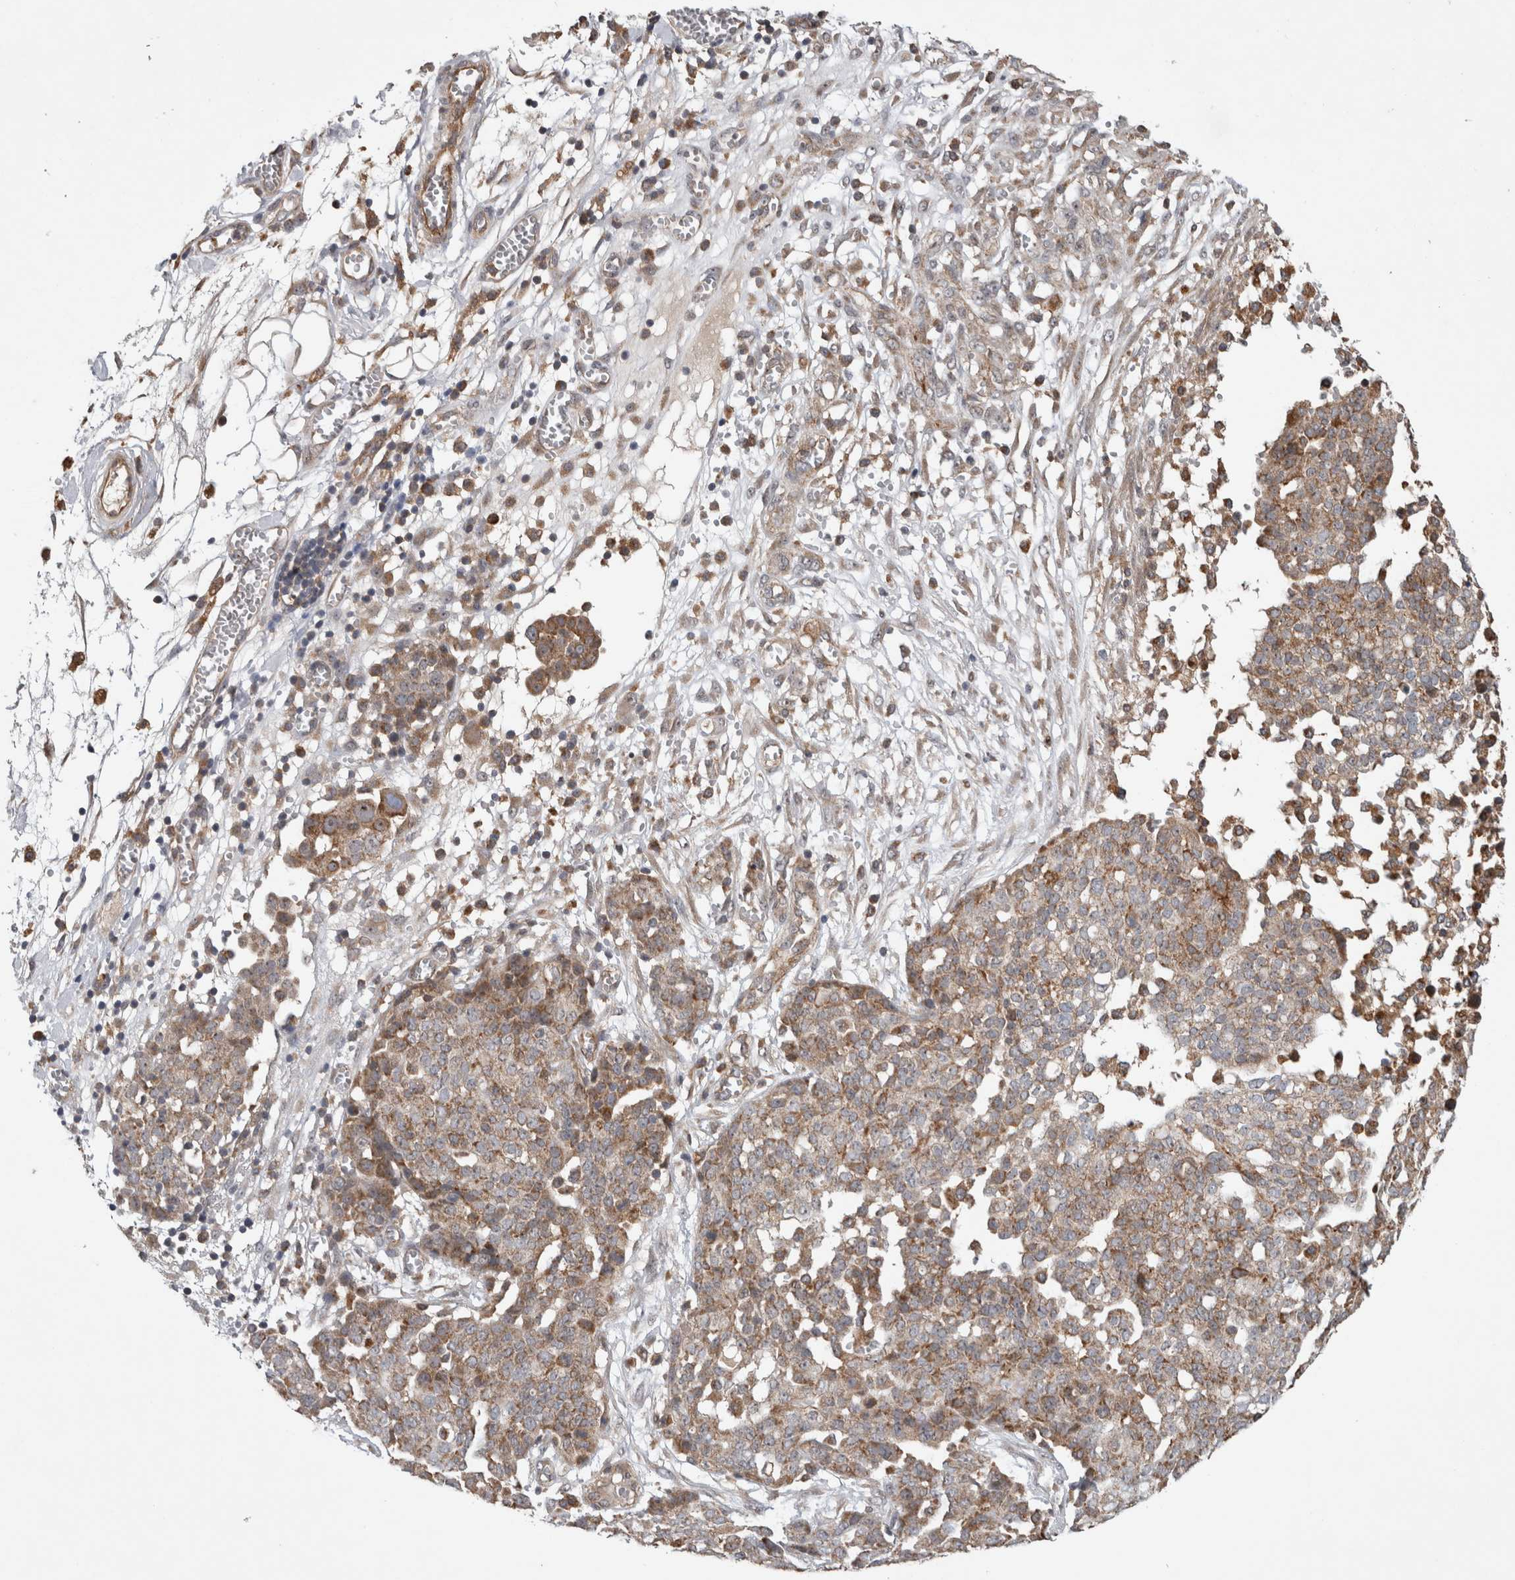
{"staining": {"intensity": "weak", "quantity": ">75%", "location": "cytoplasmic/membranous"}, "tissue": "ovarian cancer", "cell_type": "Tumor cells", "image_type": "cancer", "snomed": [{"axis": "morphology", "description": "Cystadenocarcinoma, serous, NOS"}, {"axis": "topography", "description": "Soft tissue"}, {"axis": "topography", "description": "Ovary"}], "caption": "Immunohistochemistry staining of ovarian cancer, which displays low levels of weak cytoplasmic/membranous expression in approximately >75% of tumor cells indicating weak cytoplasmic/membranous protein staining. The staining was performed using DAB (3,3'-diaminobenzidine) (brown) for protein detection and nuclei were counterstained in hematoxylin (blue).", "gene": "ADGRL3", "patient": {"sex": "female", "age": 57}}